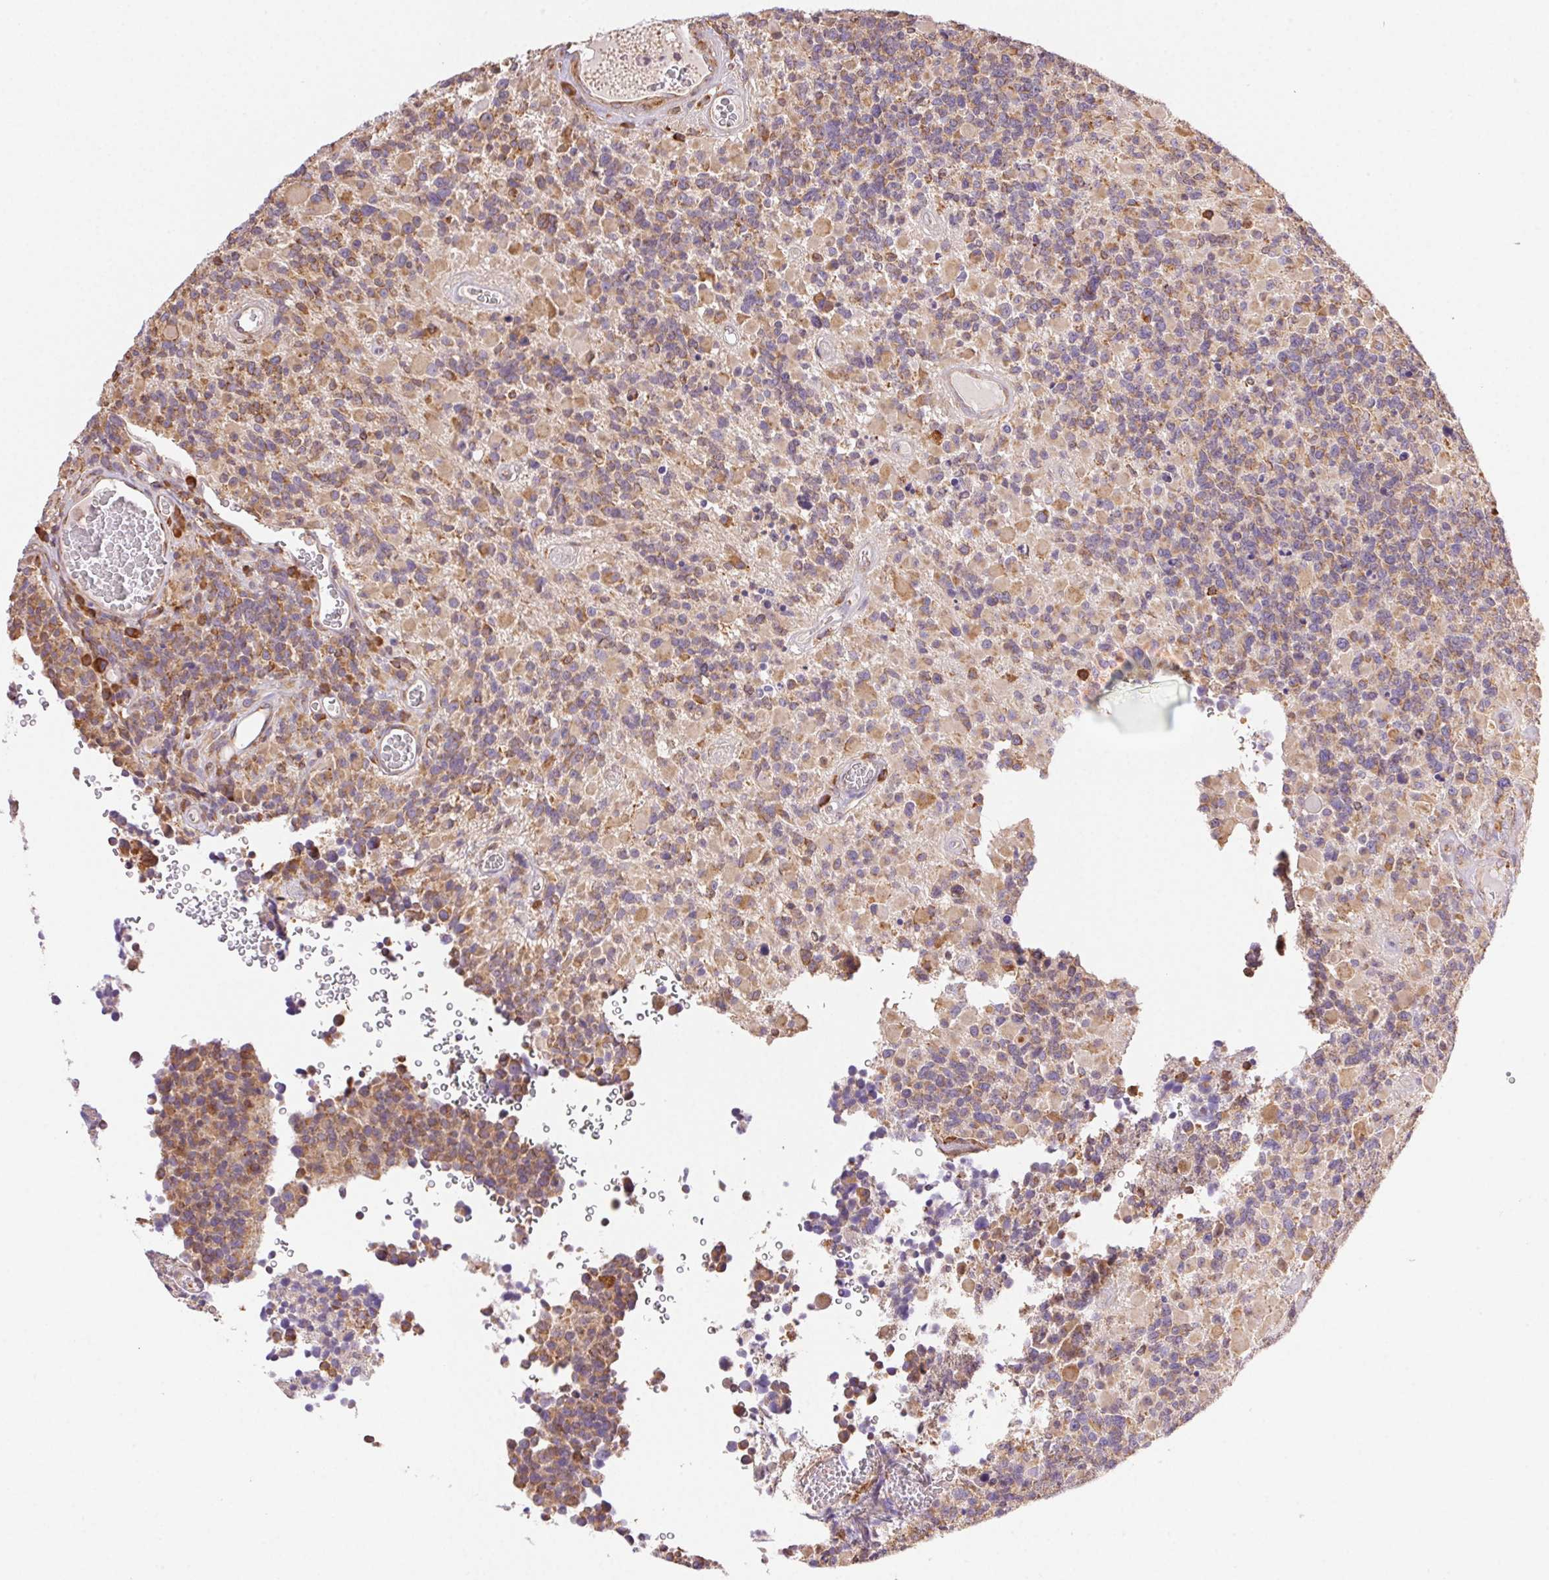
{"staining": {"intensity": "moderate", "quantity": ">75%", "location": "cytoplasmic/membranous"}, "tissue": "glioma", "cell_type": "Tumor cells", "image_type": "cancer", "snomed": [{"axis": "morphology", "description": "Glioma, malignant, High grade"}, {"axis": "topography", "description": "Brain"}], "caption": "Moderate cytoplasmic/membranous positivity for a protein is present in approximately >75% of tumor cells of glioma using immunohistochemistry (IHC).", "gene": "ENTREP1", "patient": {"sex": "female", "age": 40}}